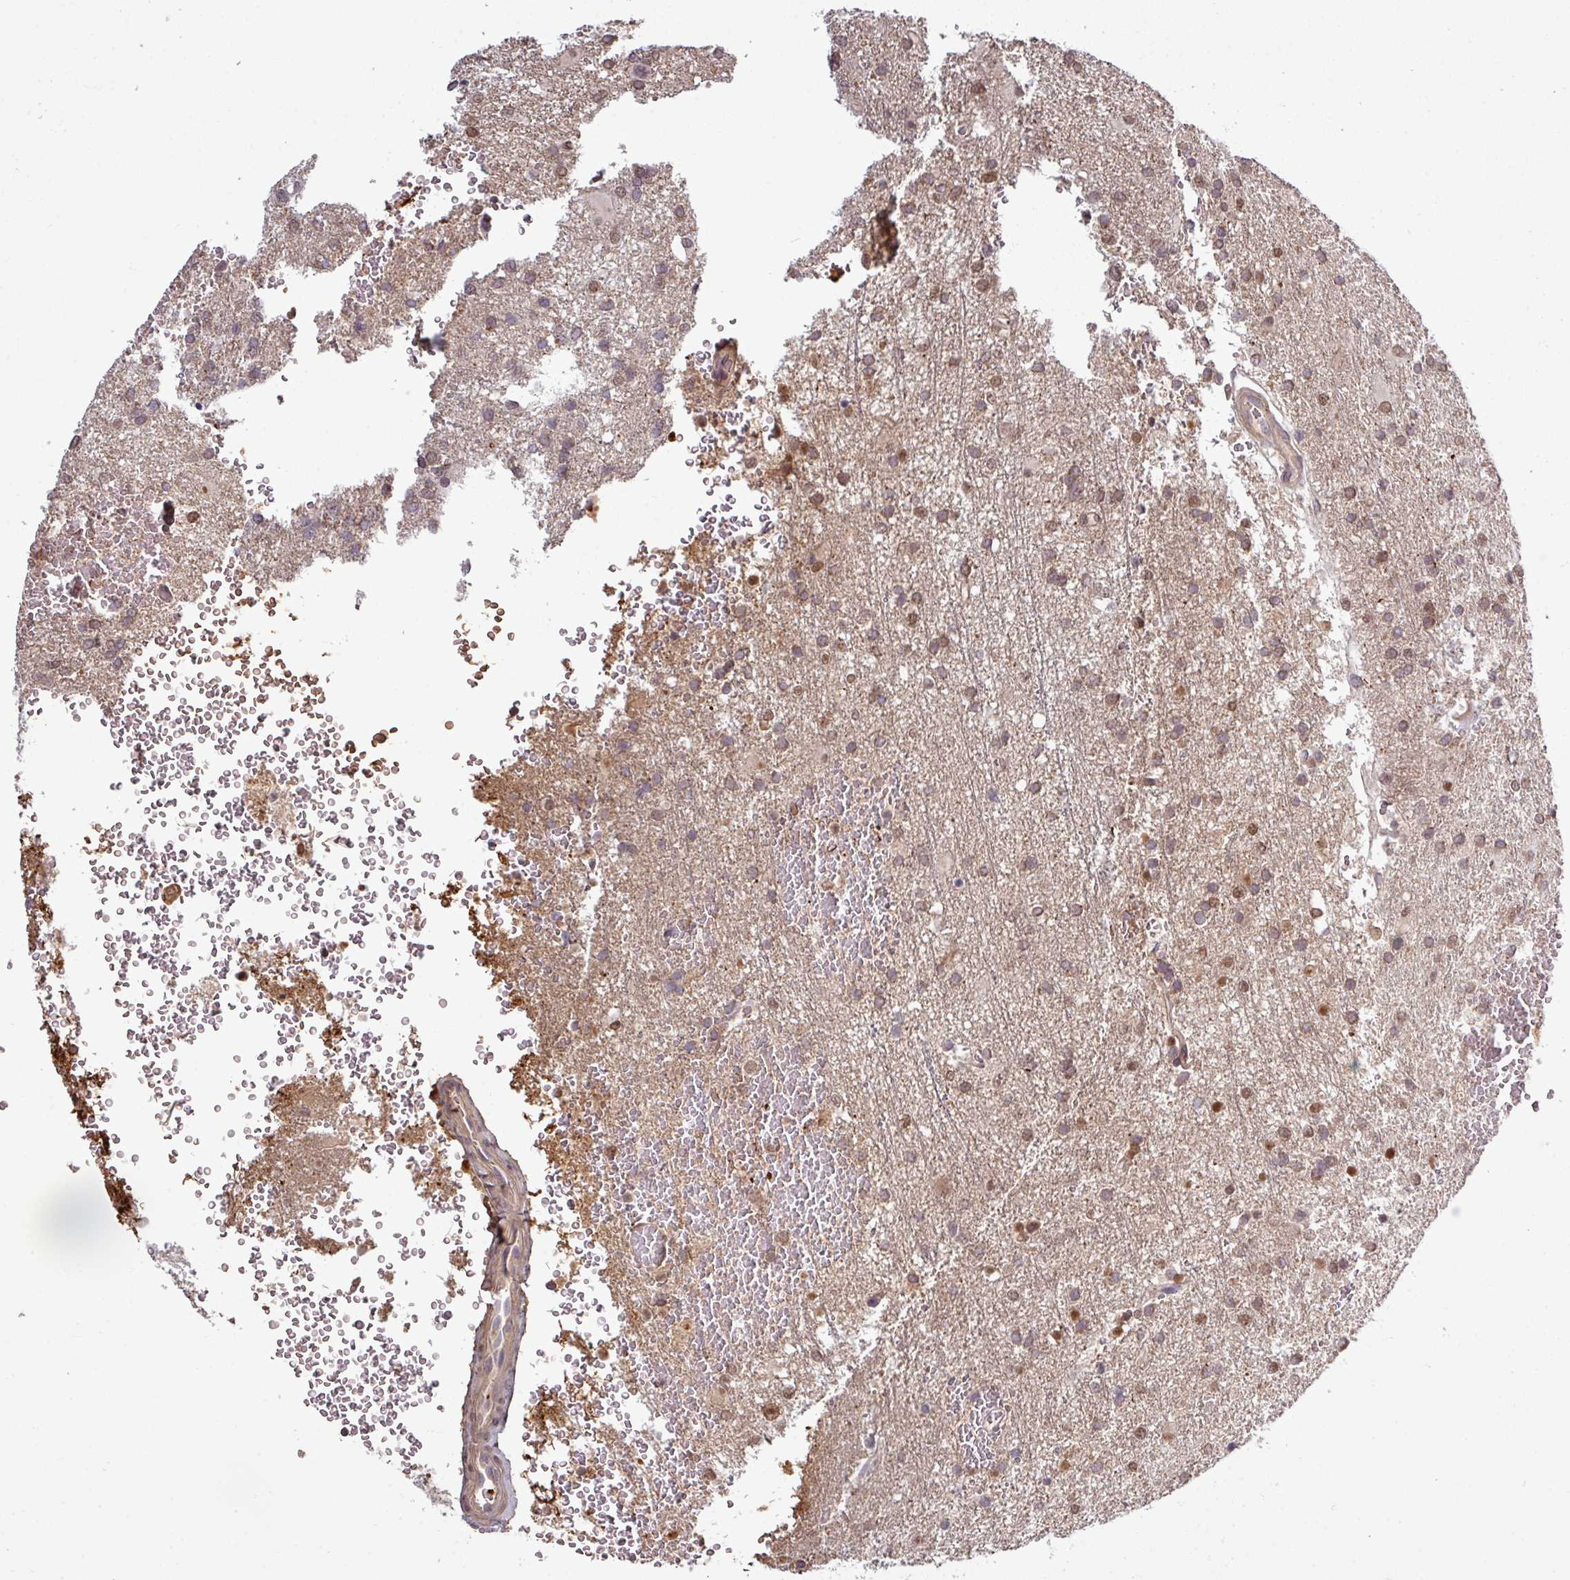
{"staining": {"intensity": "weak", "quantity": ">75%", "location": "cytoplasmic/membranous"}, "tissue": "glioma", "cell_type": "Tumor cells", "image_type": "cancer", "snomed": [{"axis": "morphology", "description": "Glioma, malignant, High grade"}, {"axis": "topography", "description": "Brain"}], "caption": "A high-resolution image shows immunohistochemistry (IHC) staining of malignant high-grade glioma, which shows weak cytoplasmic/membranous staining in approximately >75% of tumor cells. (IHC, brightfield microscopy, high magnification).", "gene": "TUSC3", "patient": {"sex": "female", "age": 74}}